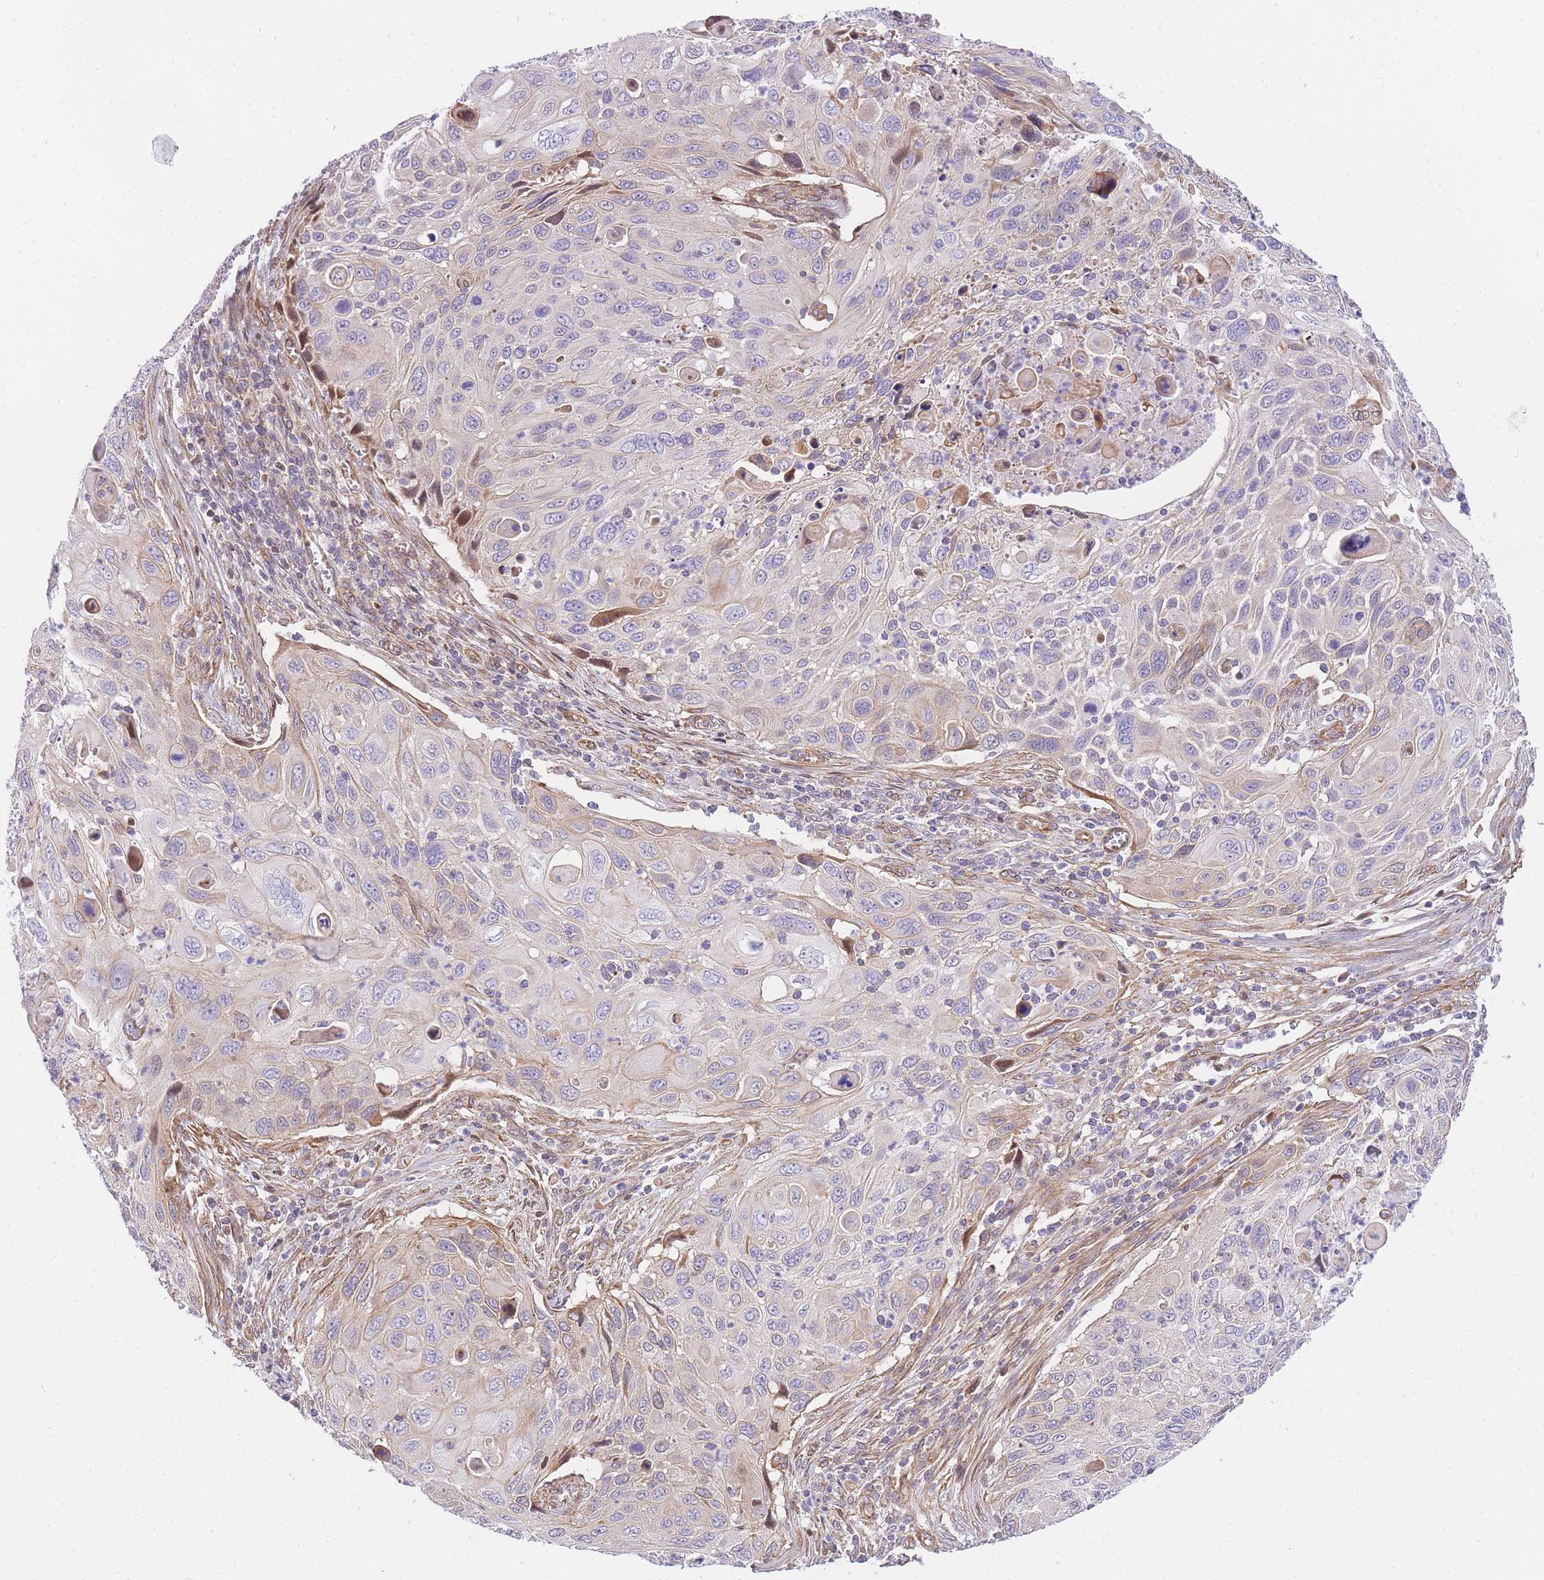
{"staining": {"intensity": "moderate", "quantity": "<25%", "location": "cytoplasmic/membranous"}, "tissue": "cervical cancer", "cell_type": "Tumor cells", "image_type": "cancer", "snomed": [{"axis": "morphology", "description": "Squamous cell carcinoma, NOS"}, {"axis": "topography", "description": "Cervix"}], "caption": "Immunohistochemical staining of human cervical cancer shows low levels of moderate cytoplasmic/membranous protein staining in approximately <25% of tumor cells.", "gene": "S100PBP", "patient": {"sex": "female", "age": 70}}